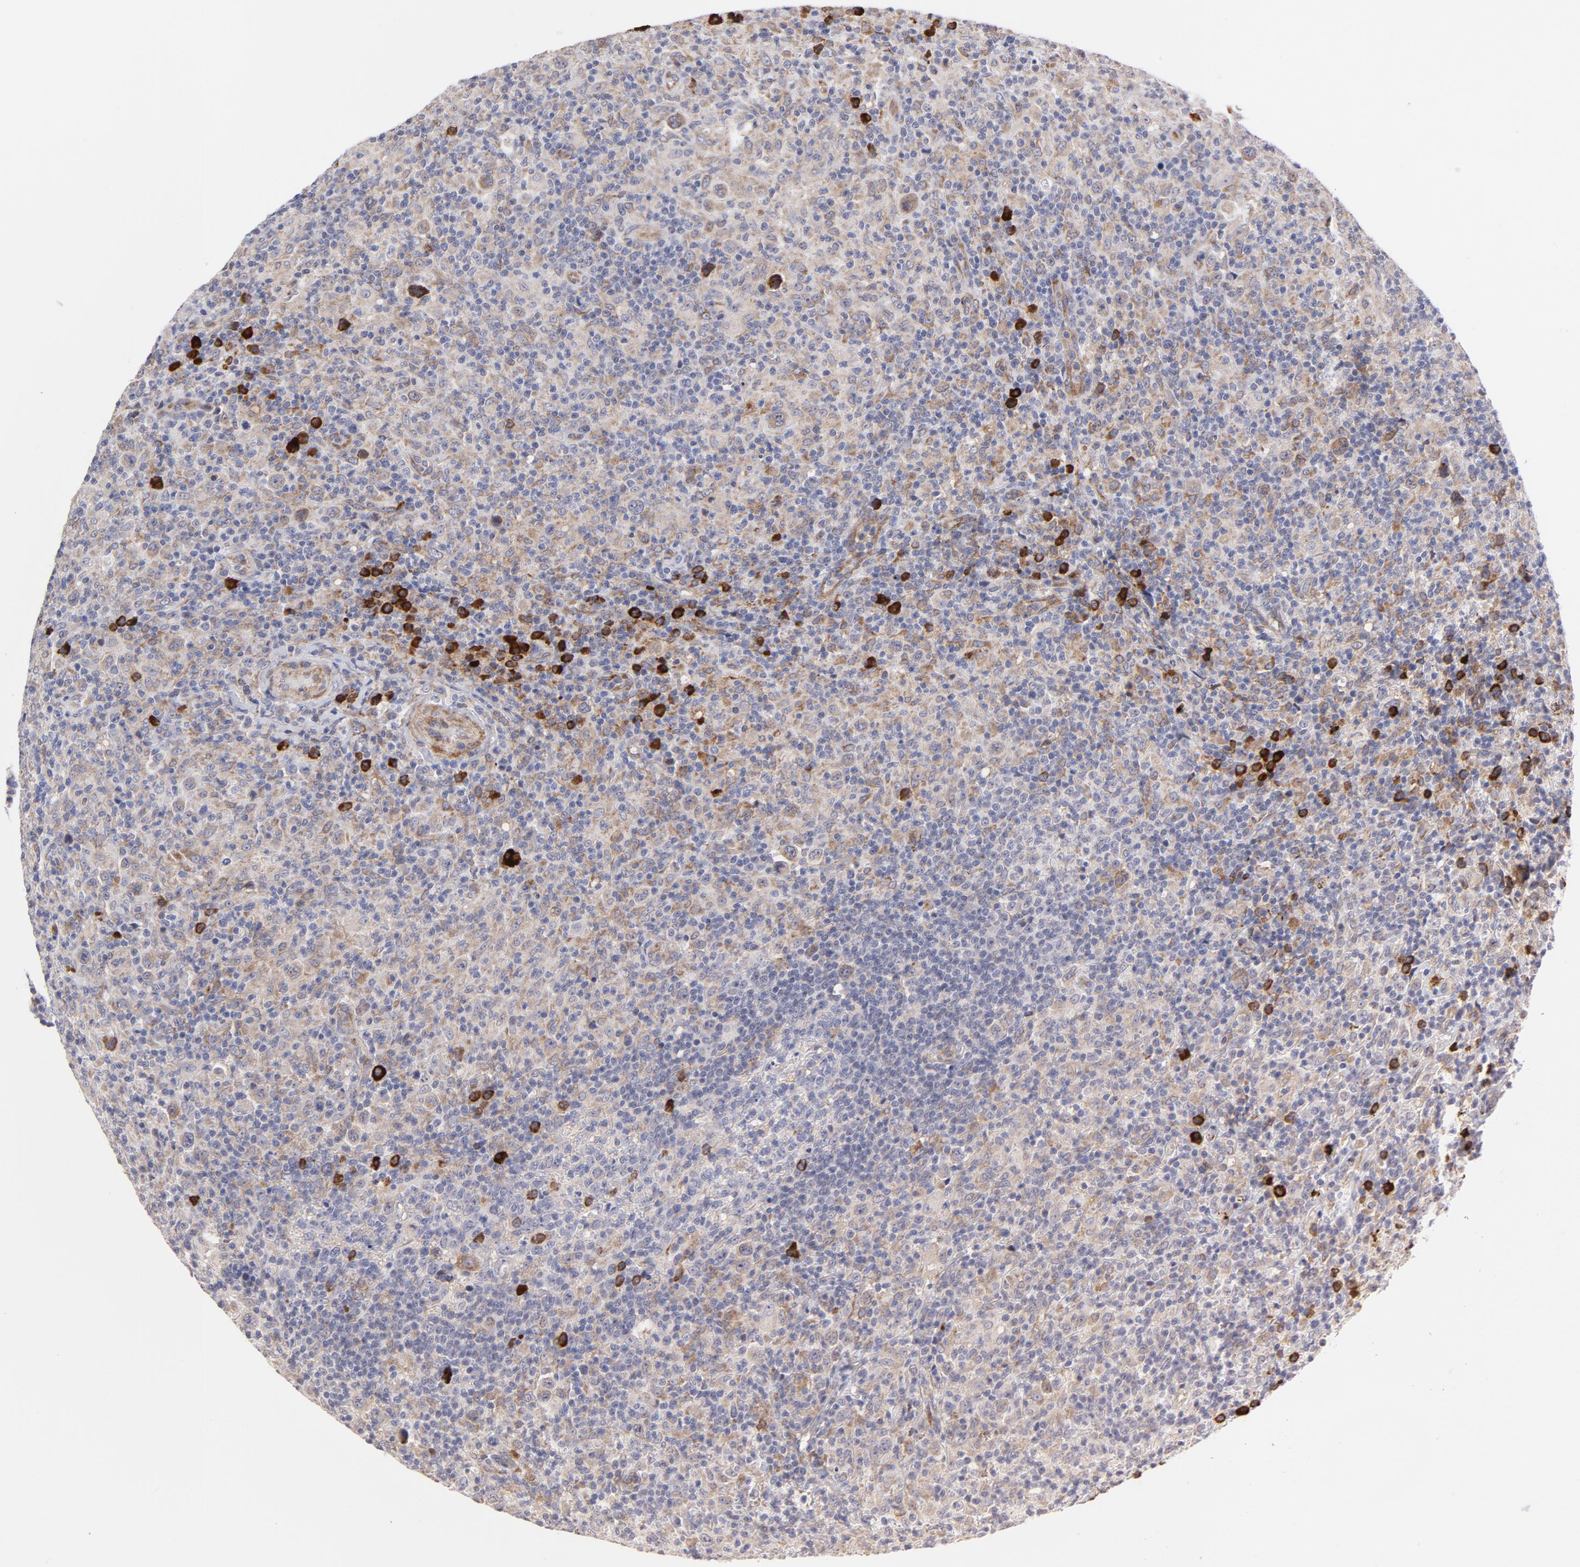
{"staining": {"intensity": "strong", "quantity": "<25%", "location": "cytoplasmic/membranous"}, "tissue": "lymphoma", "cell_type": "Tumor cells", "image_type": "cancer", "snomed": [{"axis": "morphology", "description": "Hodgkin's disease, NOS"}, {"axis": "topography", "description": "Lymph node"}], "caption": "Hodgkin's disease stained for a protein displays strong cytoplasmic/membranous positivity in tumor cells. The staining was performed using DAB (3,3'-diaminobenzidine) to visualize the protein expression in brown, while the nuclei were stained in blue with hematoxylin (Magnification: 20x).", "gene": "RAPGEF3", "patient": {"sex": "male", "age": 65}}